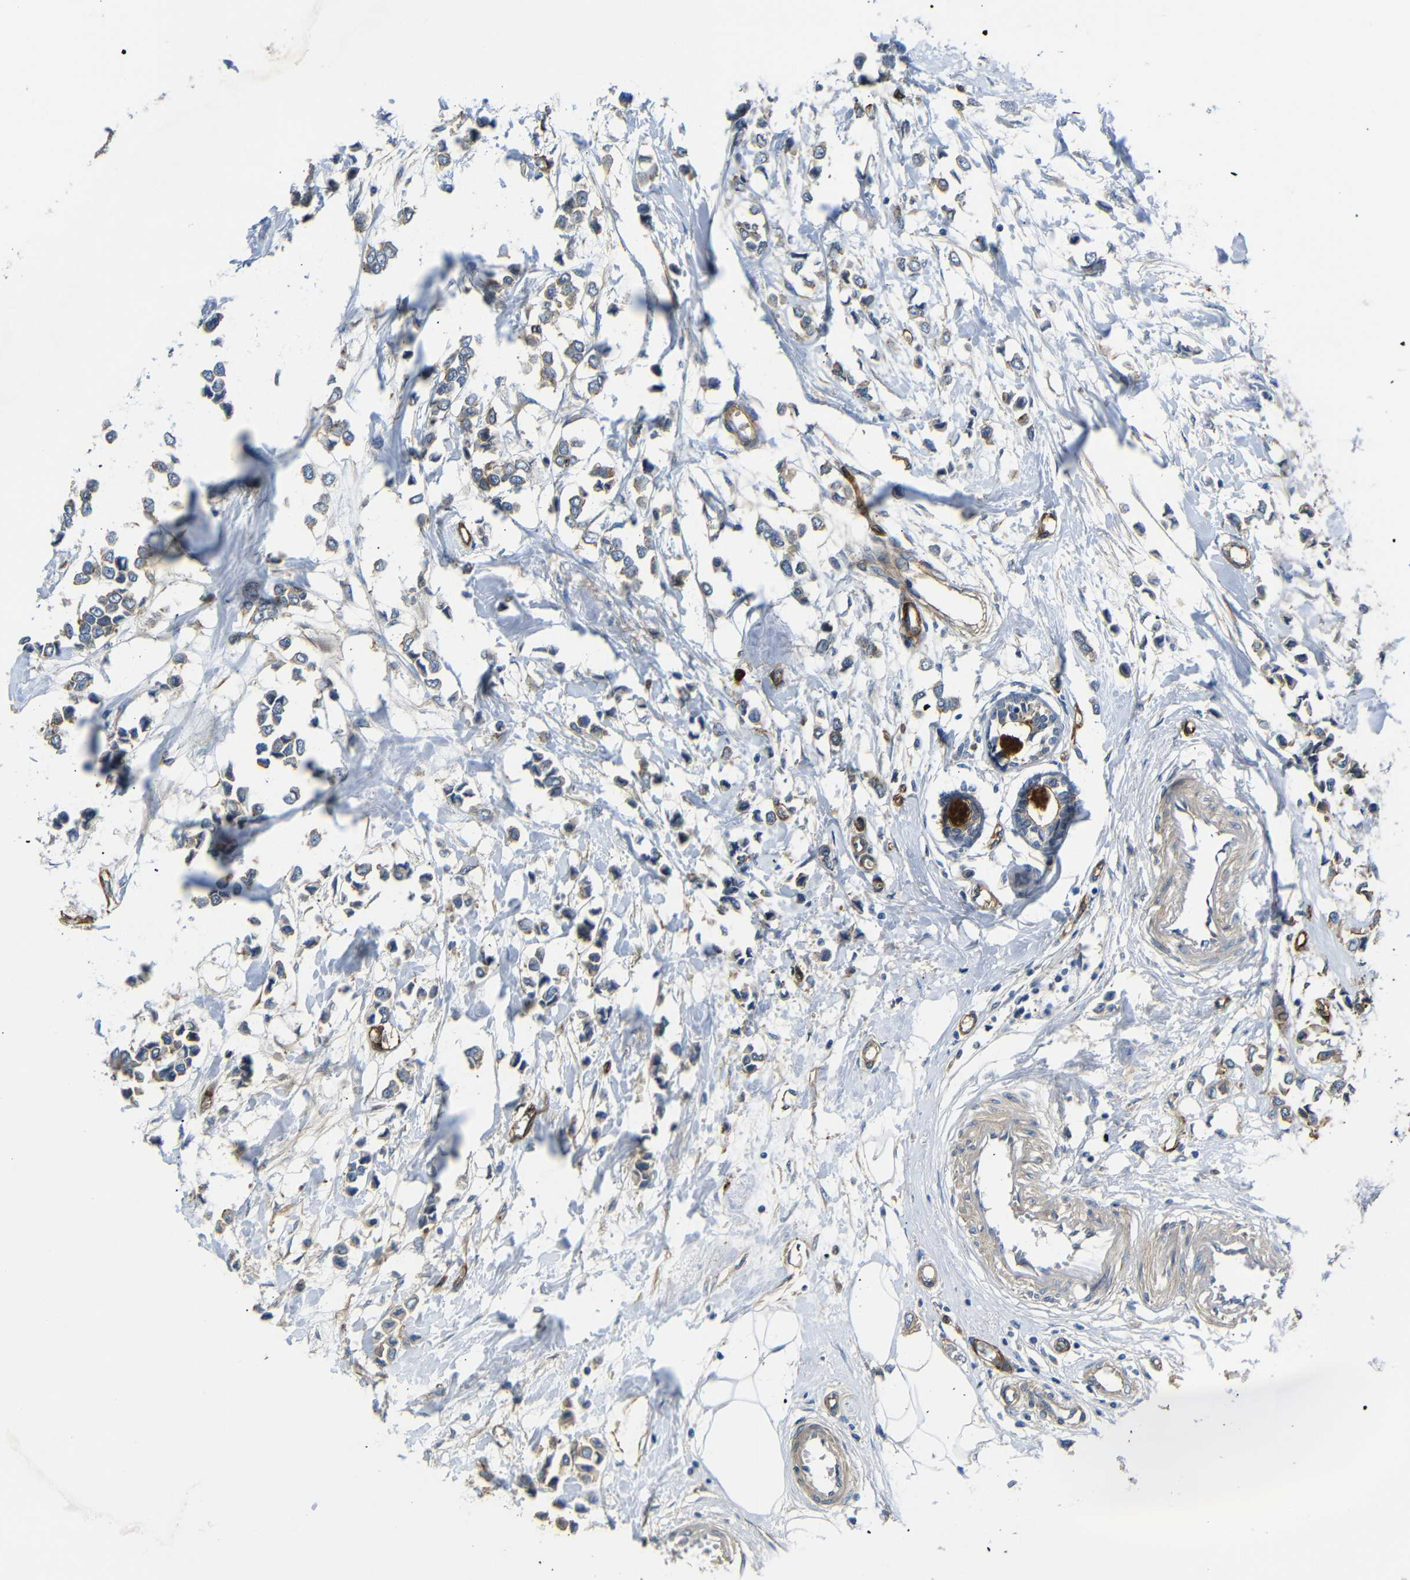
{"staining": {"intensity": "weak", "quantity": "25%-75%", "location": "cytoplasmic/membranous"}, "tissue": "breast cancer", "cell_type": "Tumor cells", "image_type": "cancer", "snomed": [{"axis": "morphology", "description": "Lobular carcinoma"}, {"axis": "topography", "description": "Breast"}], "caption": "Protein expression analysis of human breast cancer reveals weak cytoplasmic/membranous expression in approximately 25%-75% of tumor cells.", "gene": "MYO1B", "patient": {"sex": "female", "age": 51}}